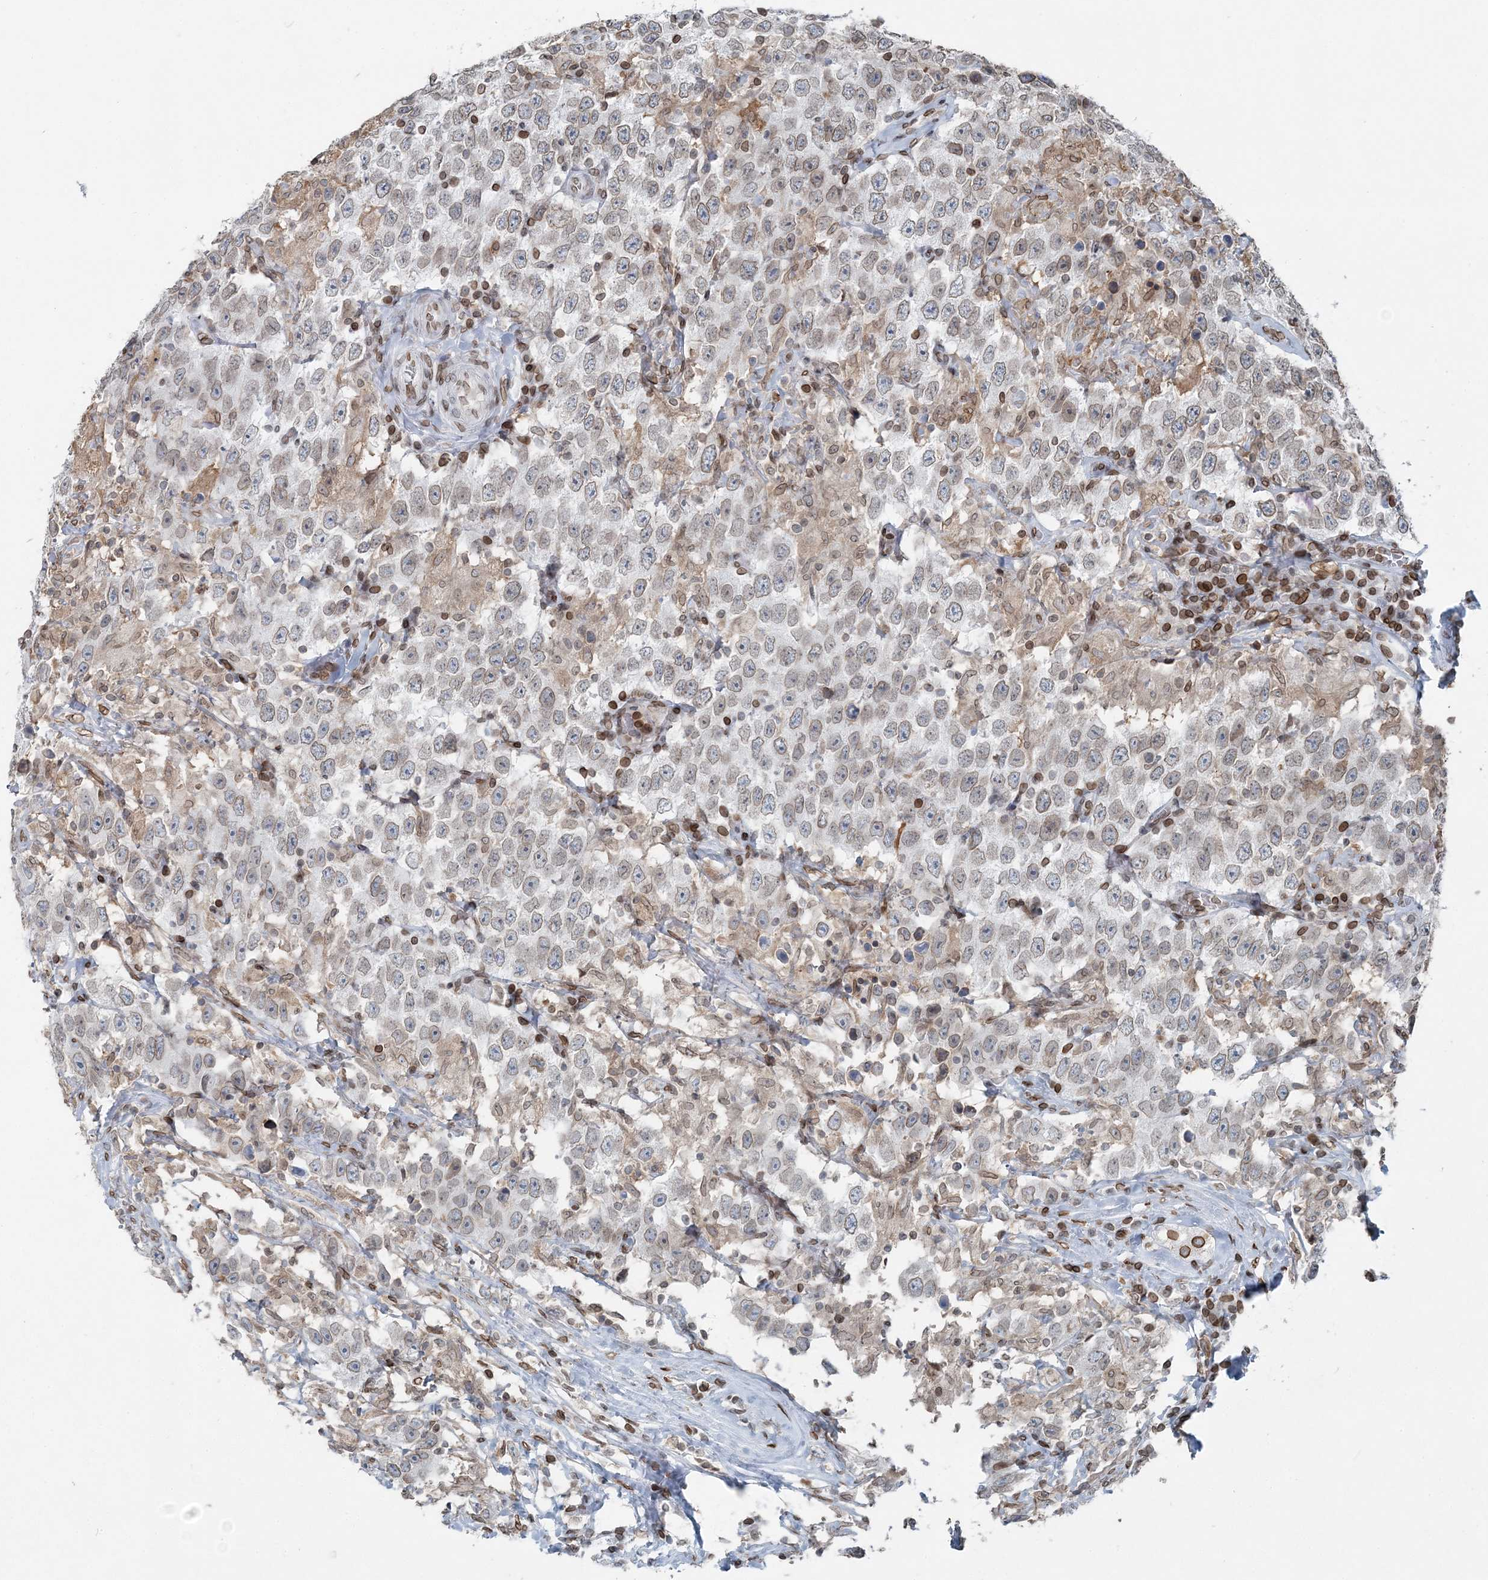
{"staining": {"intensity": "weak", "quantity": ">75%", "location": "cytoplasmic/membranous,nuclear"}, "tissue": "testis cancer", "cell_type": "Tumor cells", "image_type": "cancer", "snomed": [{"axis": "morphology", "description": "Seminoma, NOS"}, {"axis": "topography", "description": "Testis"}], "caption": "Protein staining displays weak cytoplasmic/membranous and nuclear staining in approximately >75% of tumor cells in testis cancer (seminoma).", "gene": "GJD4", "patient": {"sex": "male", "age": 41}}